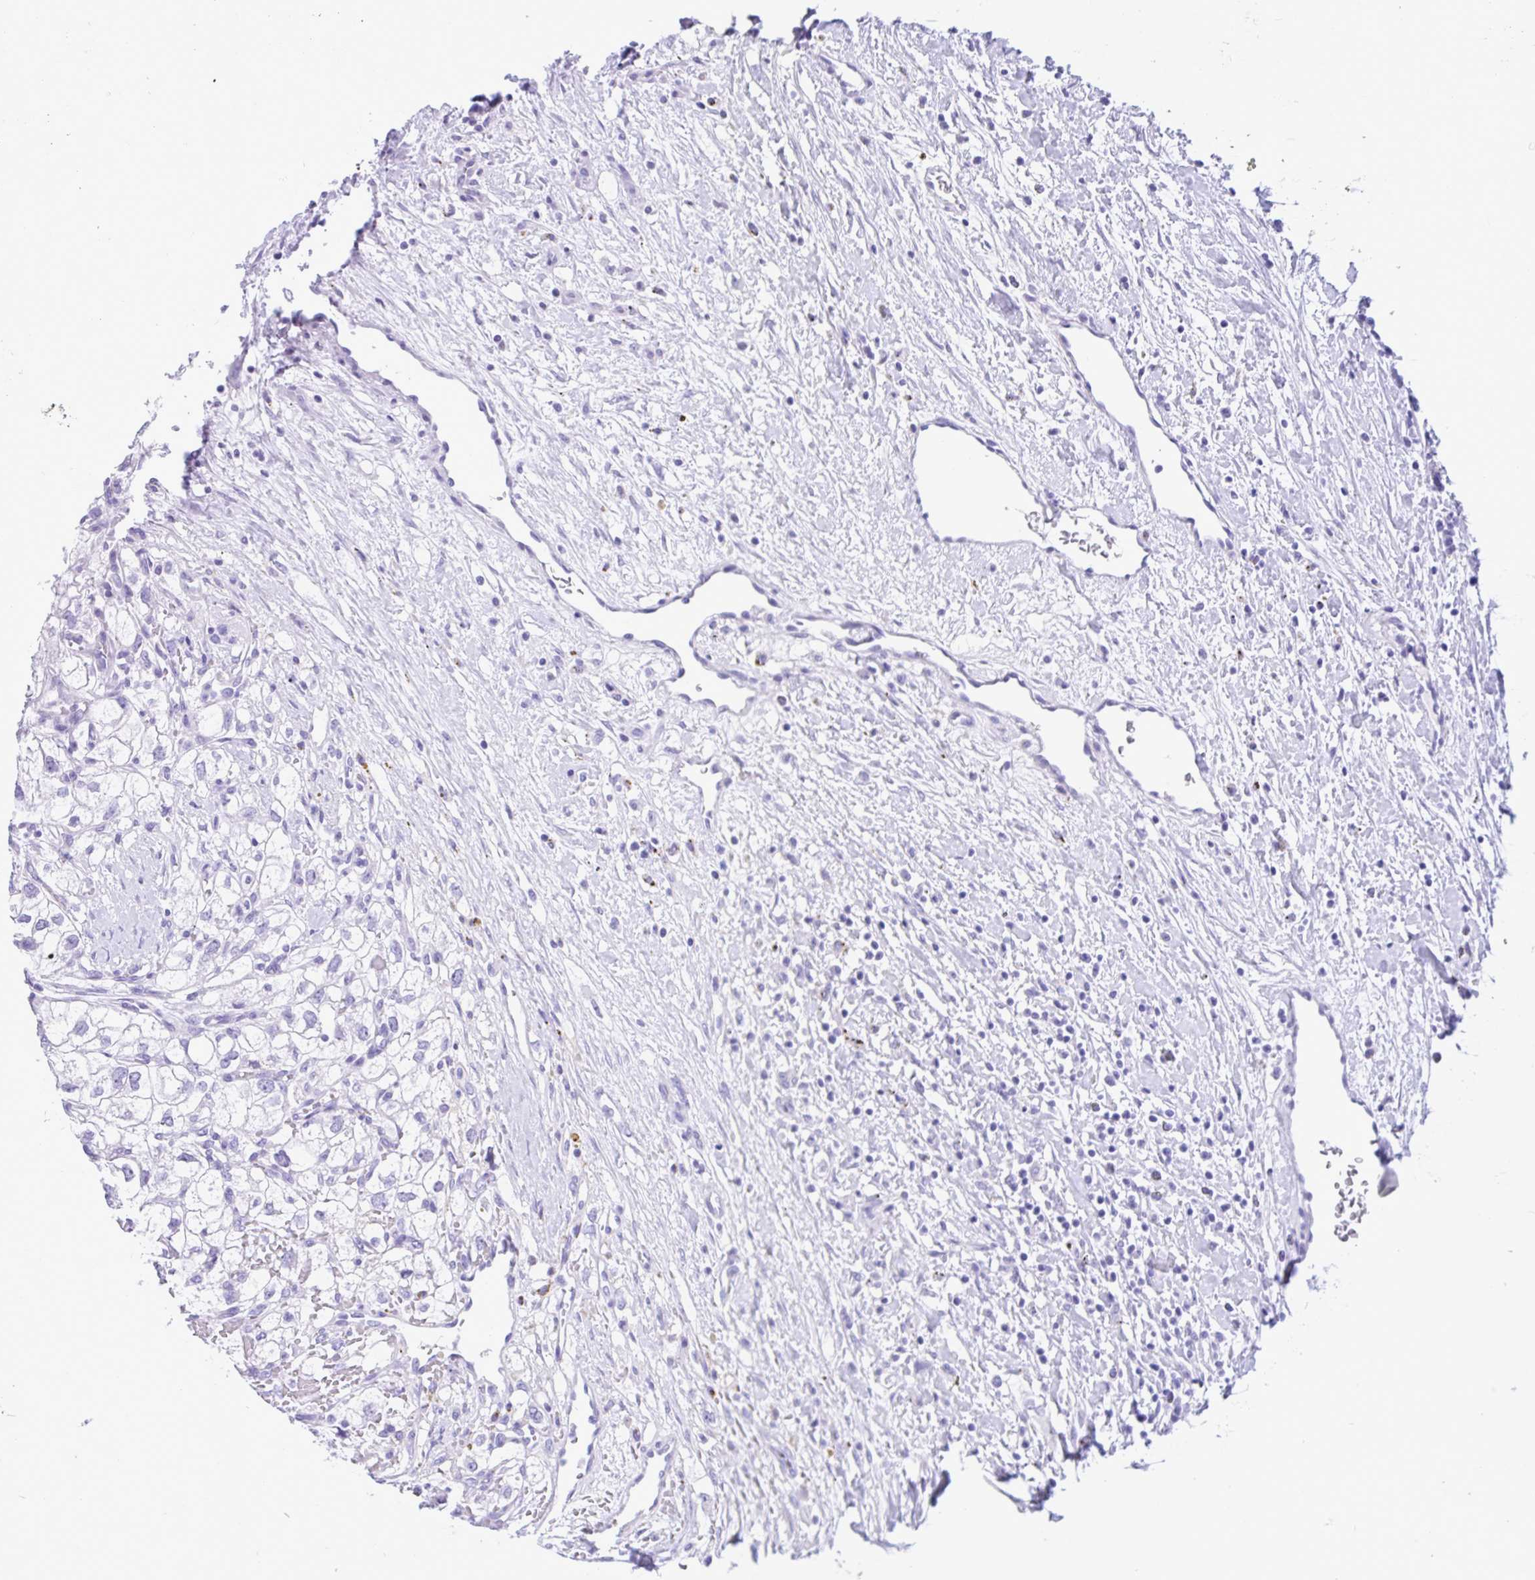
{"staining": {"intensity": "negative", "quantity": "none", "location": "none"}, "tissue": "renal cancer", "cell_type": "Tumor cells", "image_type": "cancer", "snomed": [{"axis": "morphology", "description": "Adenocarcinoma, NOS"}, {"axis": "topography", "description": "Kidney"}], "caption": "Micrograph shows no protein expression in tumor cells of renal adenocarcinoma tissue.", "gene": "OR4N4", "patient": {"sex": "male", "age": 59}}